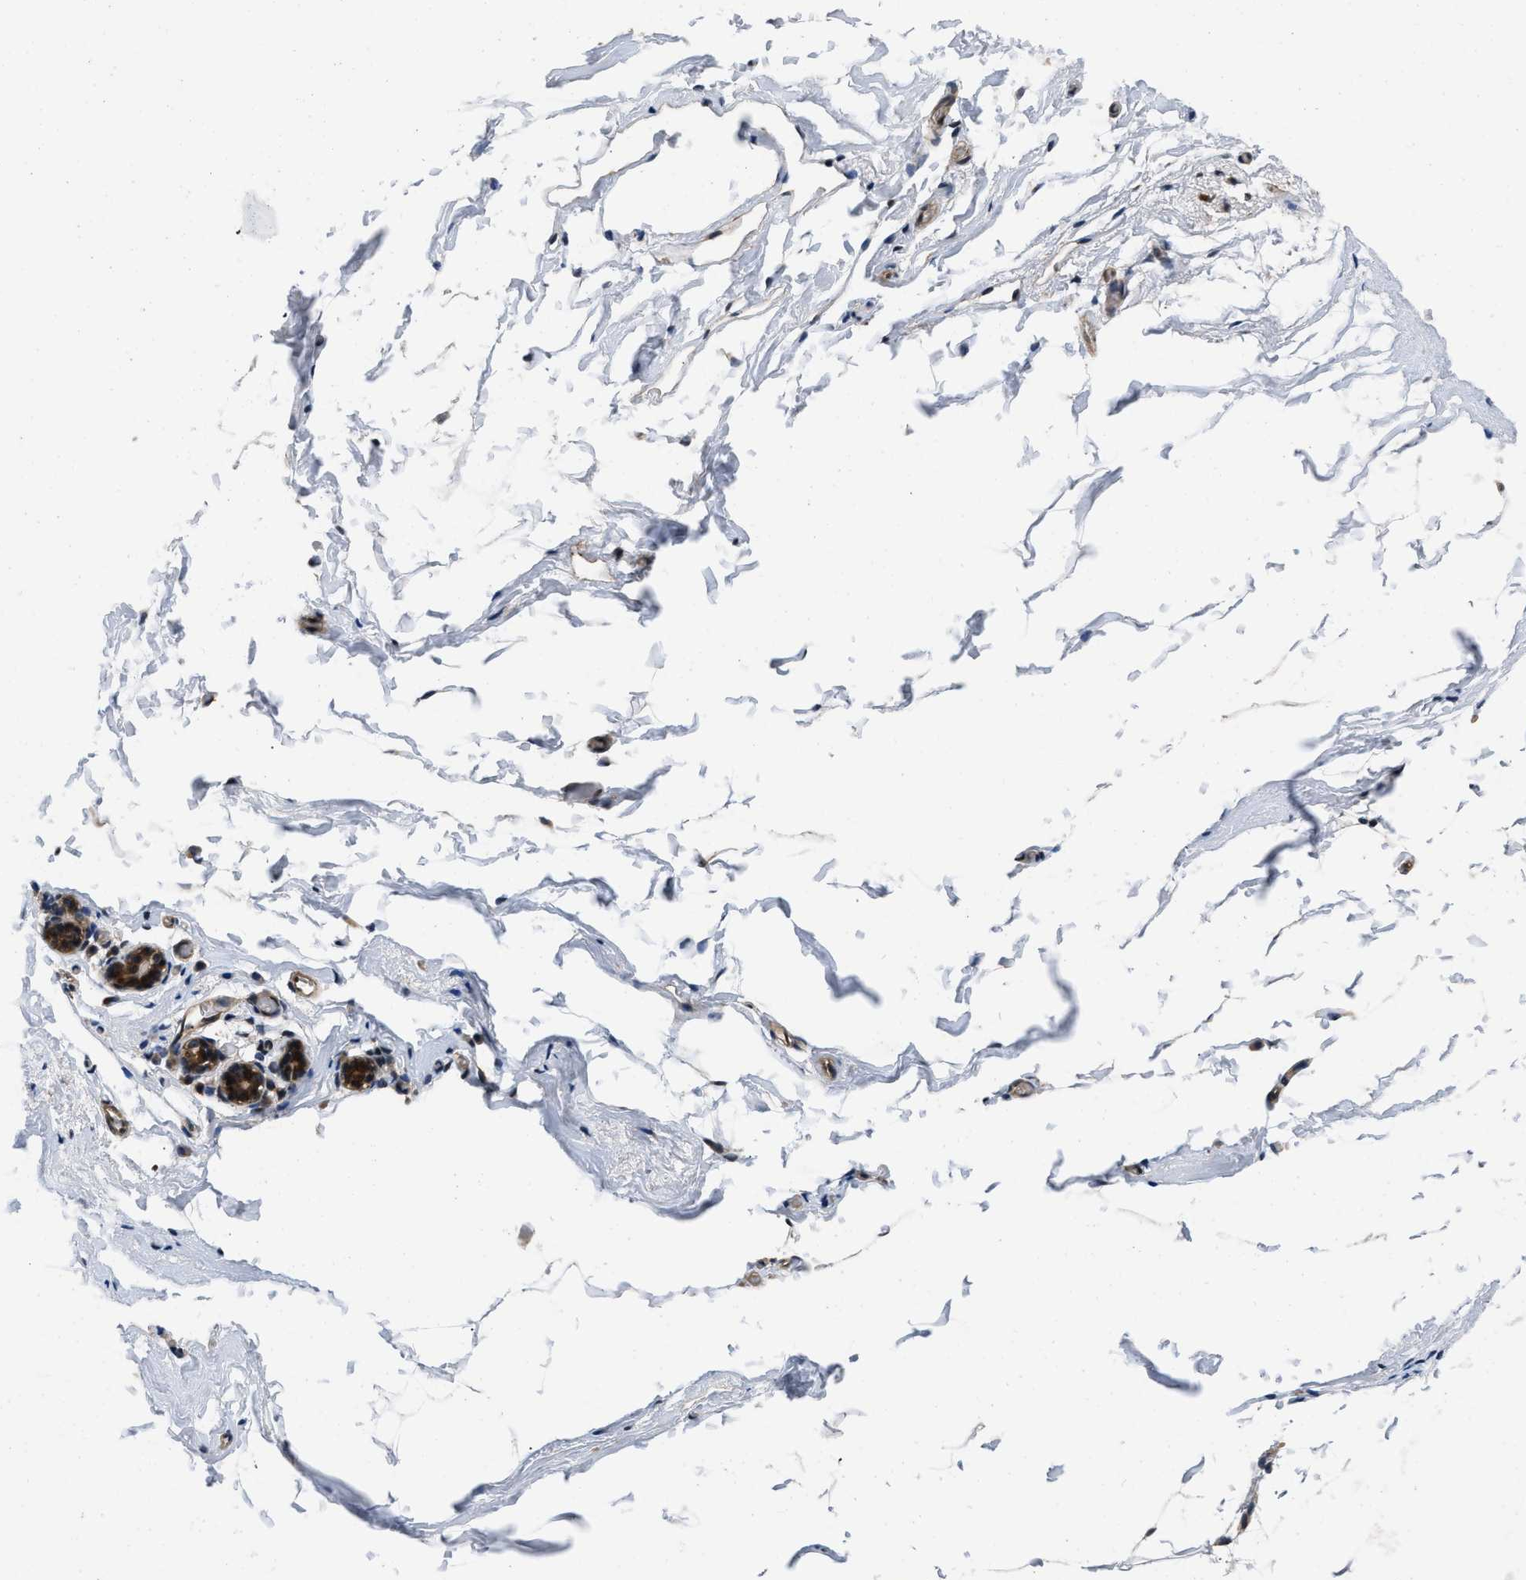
{"staining": {"intensity": "moderate", "quantity": ">75%", "location": "cytoplasmic/membranous,nuclear"}, "tissue": "breast", "cell_type": "Adipocytes", "image_type": "normal", "snomed": [{"axis": "morphology", "description": "Normal tissue, NOS"}, {"axis": "topography", "description": "Breast"}], "caption": "This histopathology image displays normal breast stained with immunohistochemistry to label a protein in brown. The cytoplasmic/membranous,nuclear of adipocytes show moderate positivity for the protein. Nuclei are counter-stained blue.", "gene": "PRDM14", "patient": {"sex": "female", "age": 62}}